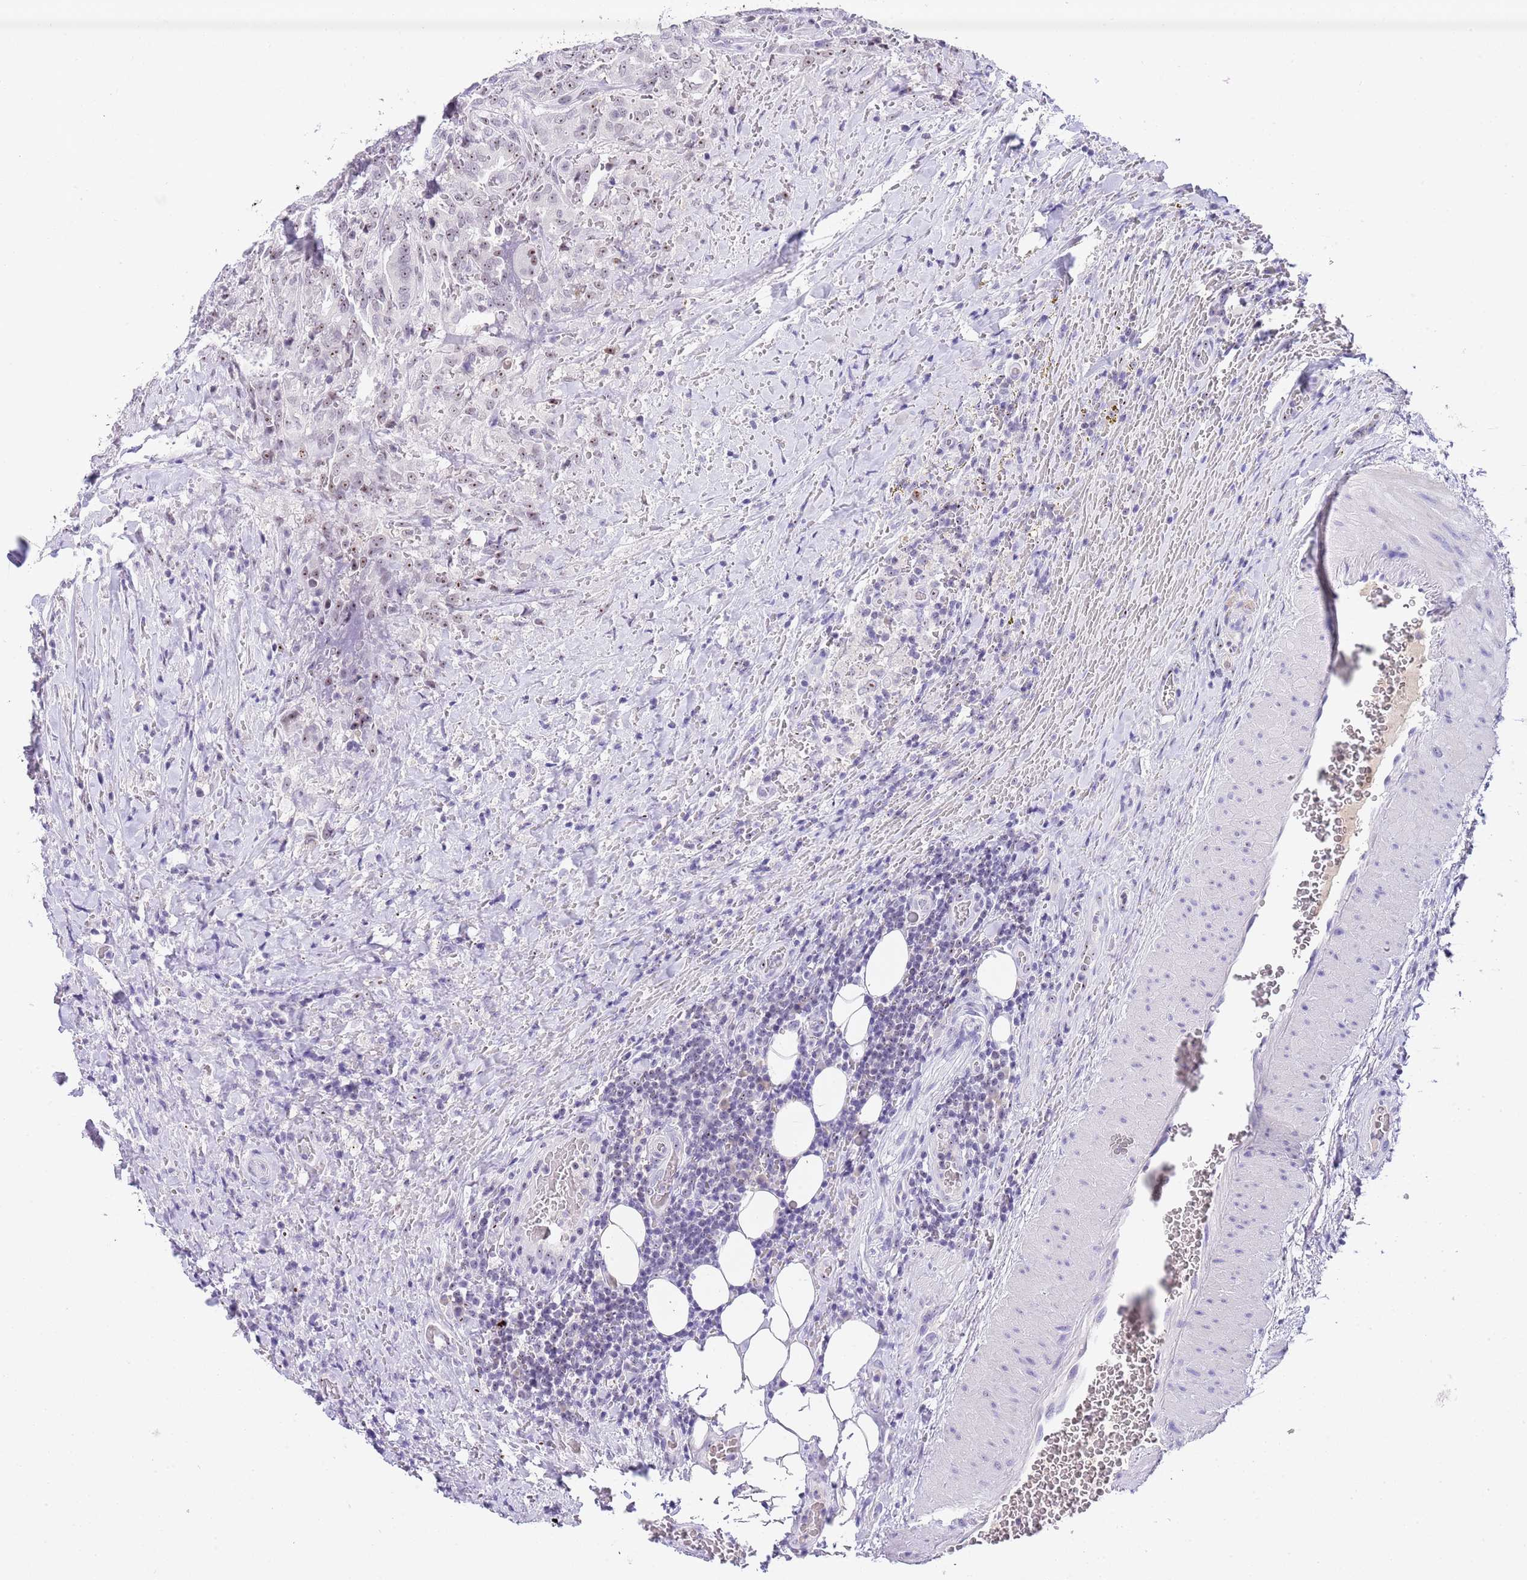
{"staining": {"intensity": "weak", "quantity": "<25%", "location": "nuclear"}, "tissue": "thyroid cancer", "cell_type": "Tumor cells", "image_type": "cancer", "snomed": [{"axis": "morphology", "description": "Papillary adenocarcinoma, NOS"}, {"axis": "topography", "description": "Thyroid gland"}], "caption": "A micrograph of thyroid cancer stained for a protein displays no brown staining in tumor cells.", "gene": "NOP56", "patient": {"sex": "male", "age": 61}}